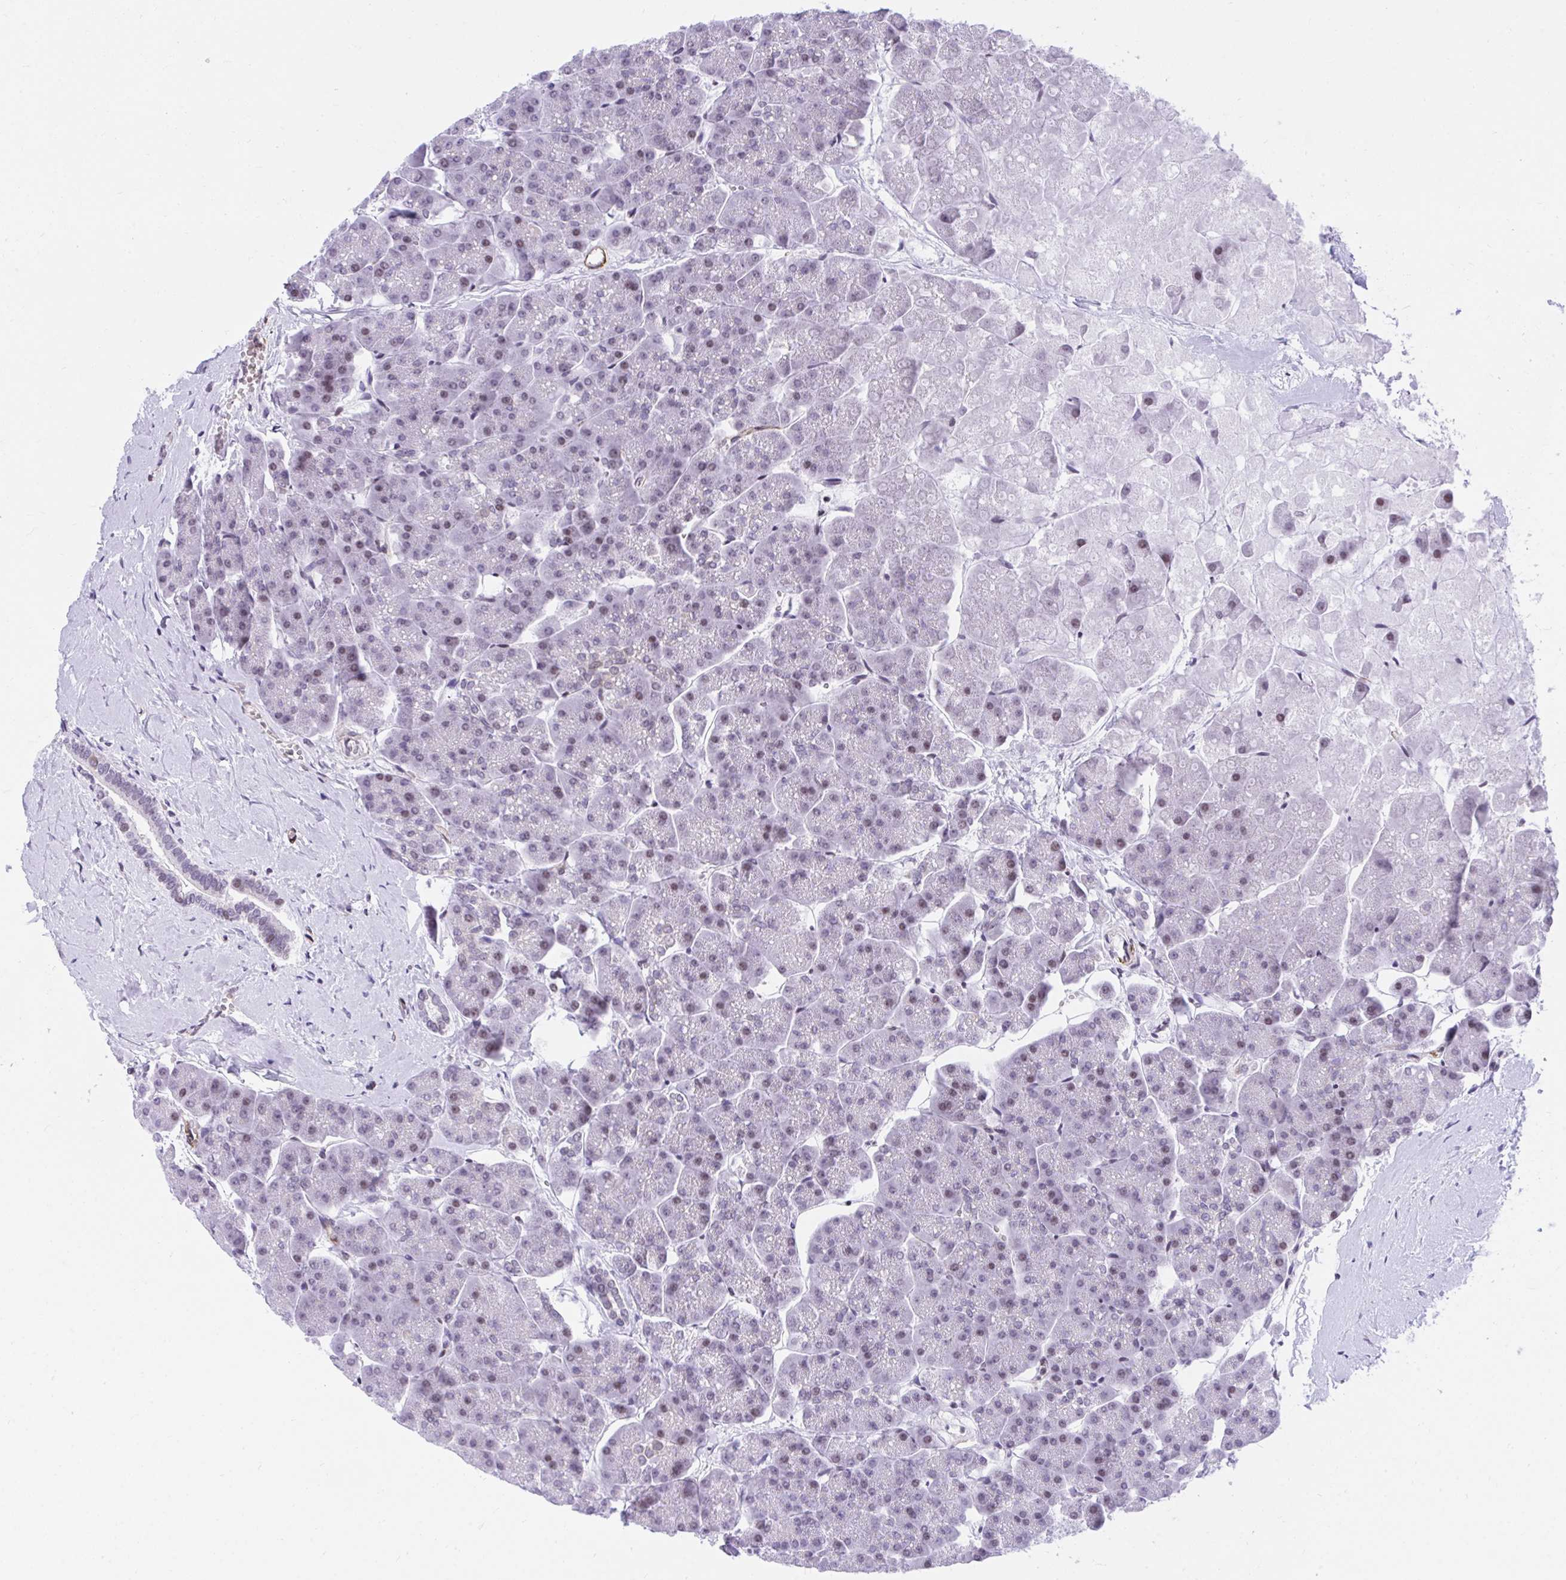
{"staining": {"intensity": "negative", "quantity": "none", "location": "none"}, "tissue": "pancreas", "cell_type": "Exocrine glandular cells", "image_type": "normal", "snomed": [{"axis": "morphology", "description": "Normal tissue, NOS"}, {"axis": "topography", "description": "Pancreas"}, {"axis": "topography", "description": "Peripheral nerve tissue"}], "caption": "IHC image of benign pancreas: pancreas stained with DAB displays no significant protein expression in exocrine glandular cells. Nuclei are stained in blue.", "gene": "KCNN4", "patient": {"sex": "male", "age": 54}}